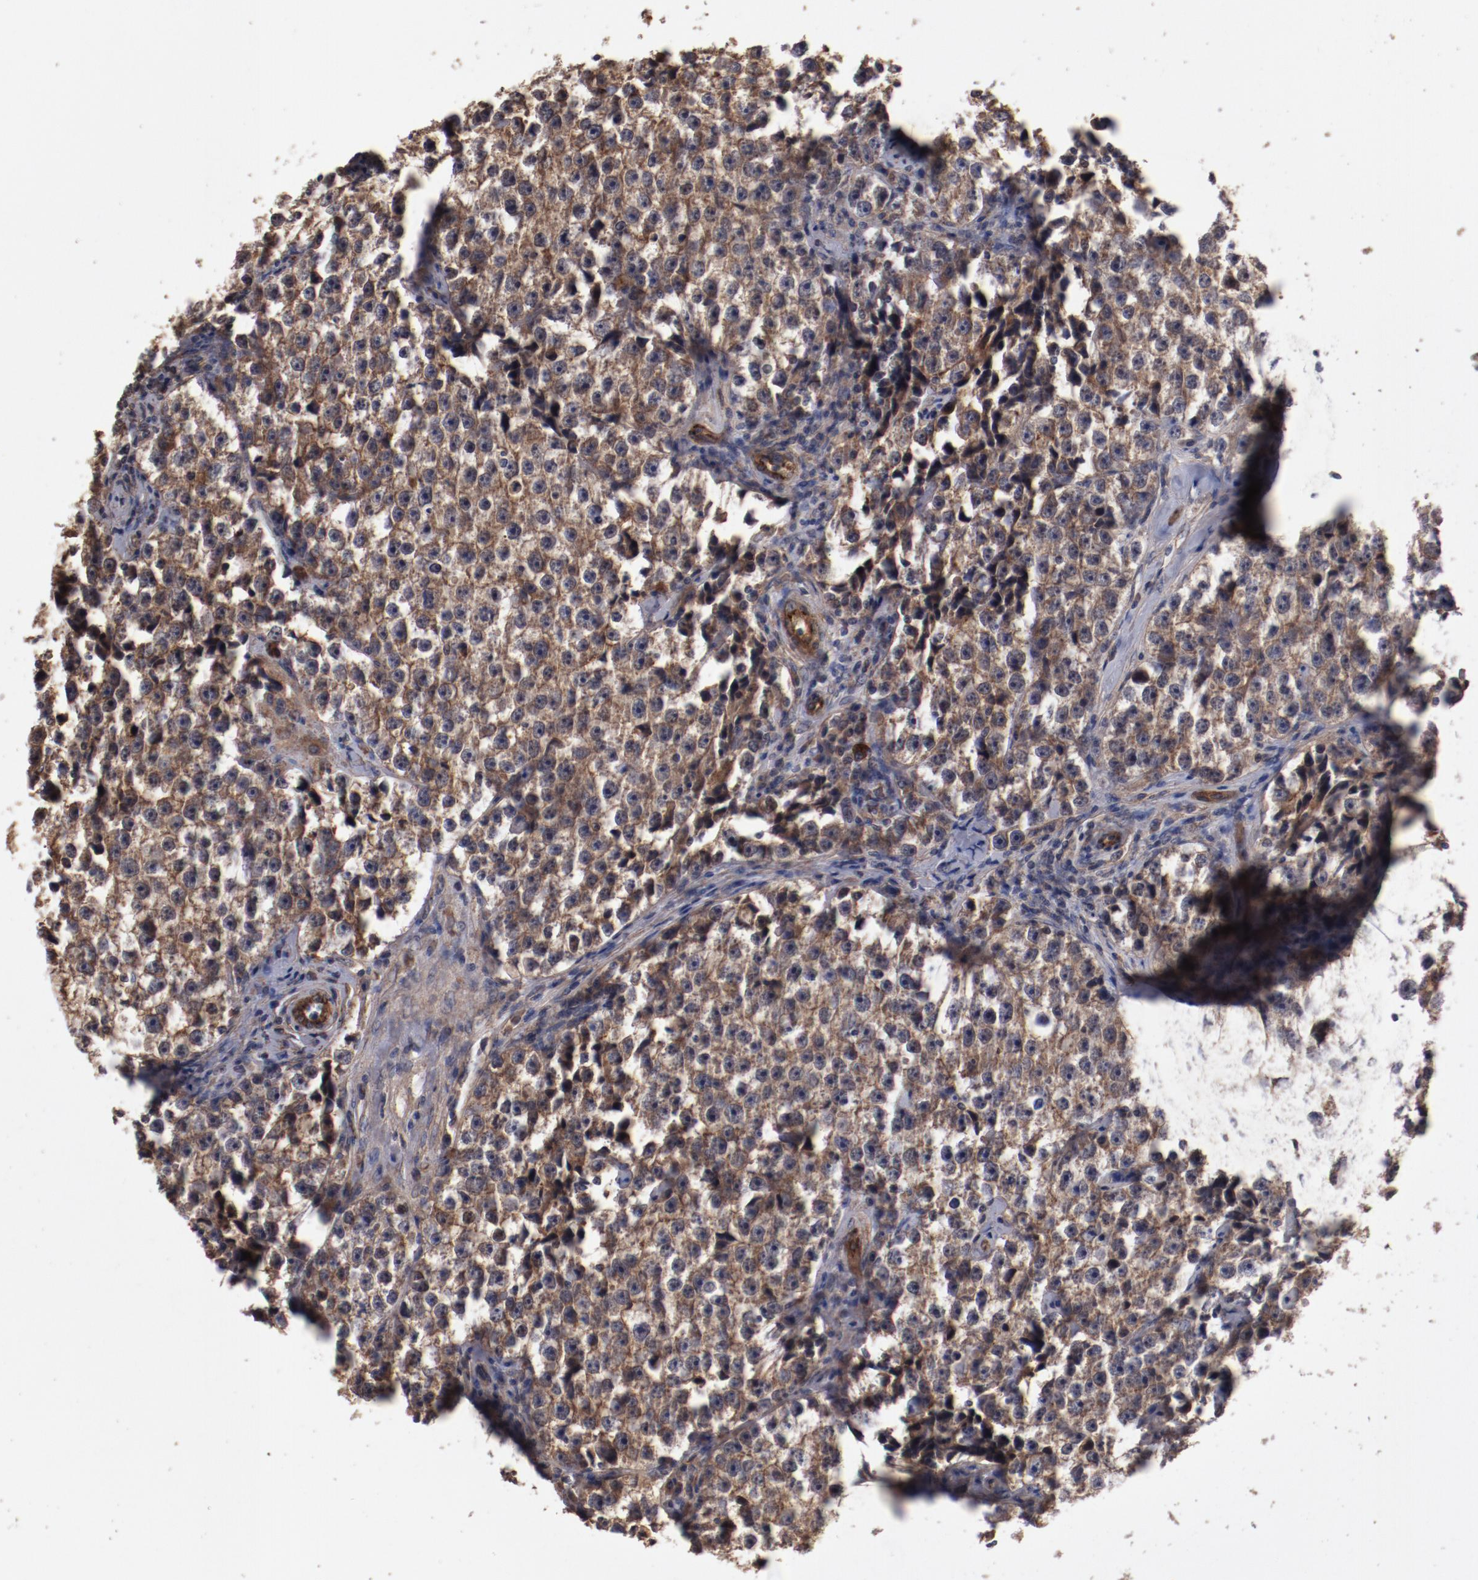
{"staining": {"intensity": "moderate", "quantity": ">75%", "location": "cytoplasmic/membranous"}, "tissue": "testis cancer", "cell_type": "Tumor cells", "image_type": "cancer", "snomed": [{"axis": "morphology", "description": "Seminoma, NOS"}, {"axis": "topography", "description": "Testis"}], "caption": "Moderate cytoplasmic/membranous staining for a protein is appreciated in approximately >75% of tumor cells of testis cancer using immunohistochemistry (IHC).", "gene": "DIPK2B", "patient": {"sex": "male", "age": 32}}